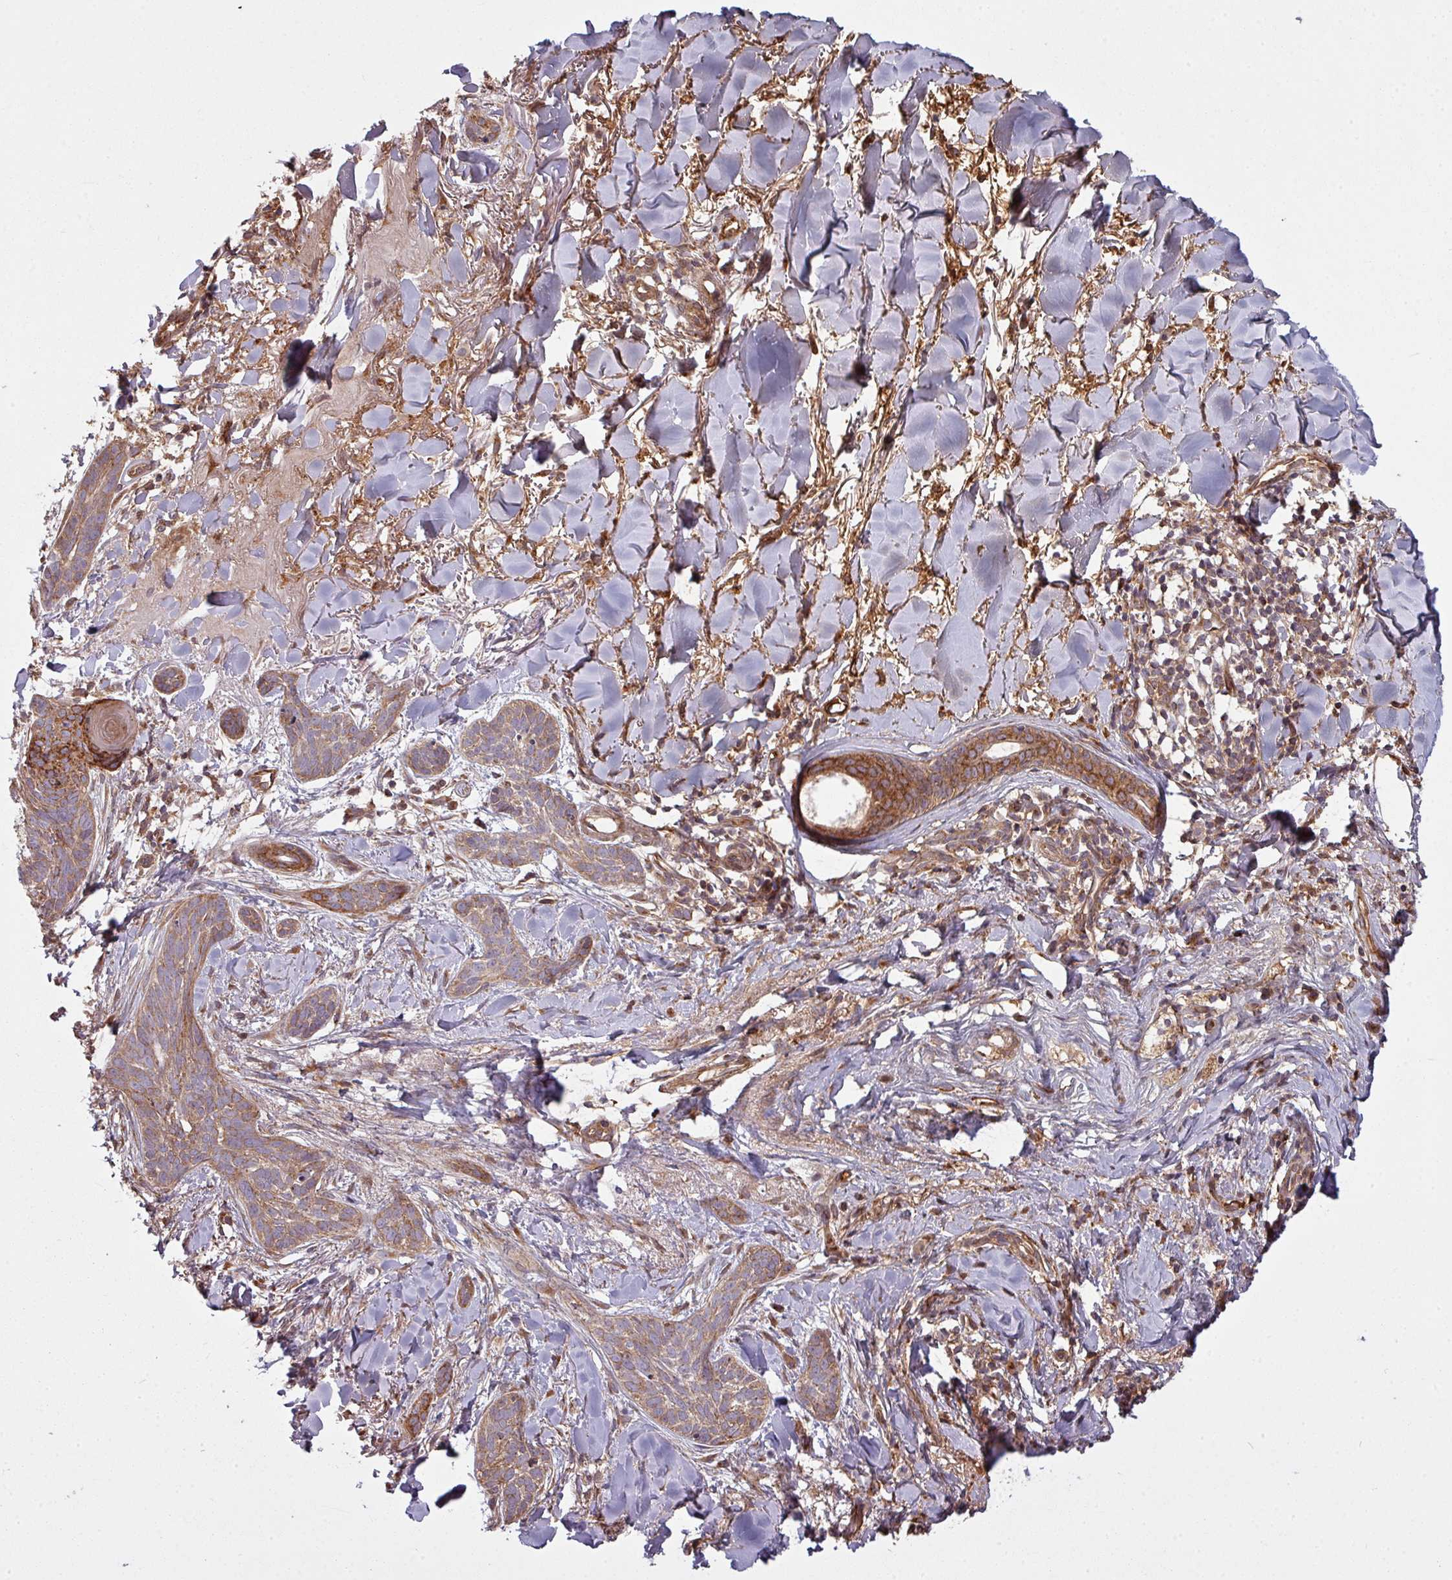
{"staining": {"intensity": "moderate", "quantity": ">75%", "location": "cytoplasmic/membranous"}, "tissue": "skin cancer", "cell_type": "Tumor cells", "image_type": "cancer", "snomed": [{"axis": "morphology", "description": "Basal cell carcinoma"}, {"axis": "topography", "description": "Skin"}], "caption": "This is a micrograph of immunohistochemistry (IHC) staining of skin cancer (basal cell carcinoma), which shows moderate staining in the cytoplasmic/membranous of tumor cells.", "gene": "SNRNP25", "patient": {"sex": "male", "age": 52}}